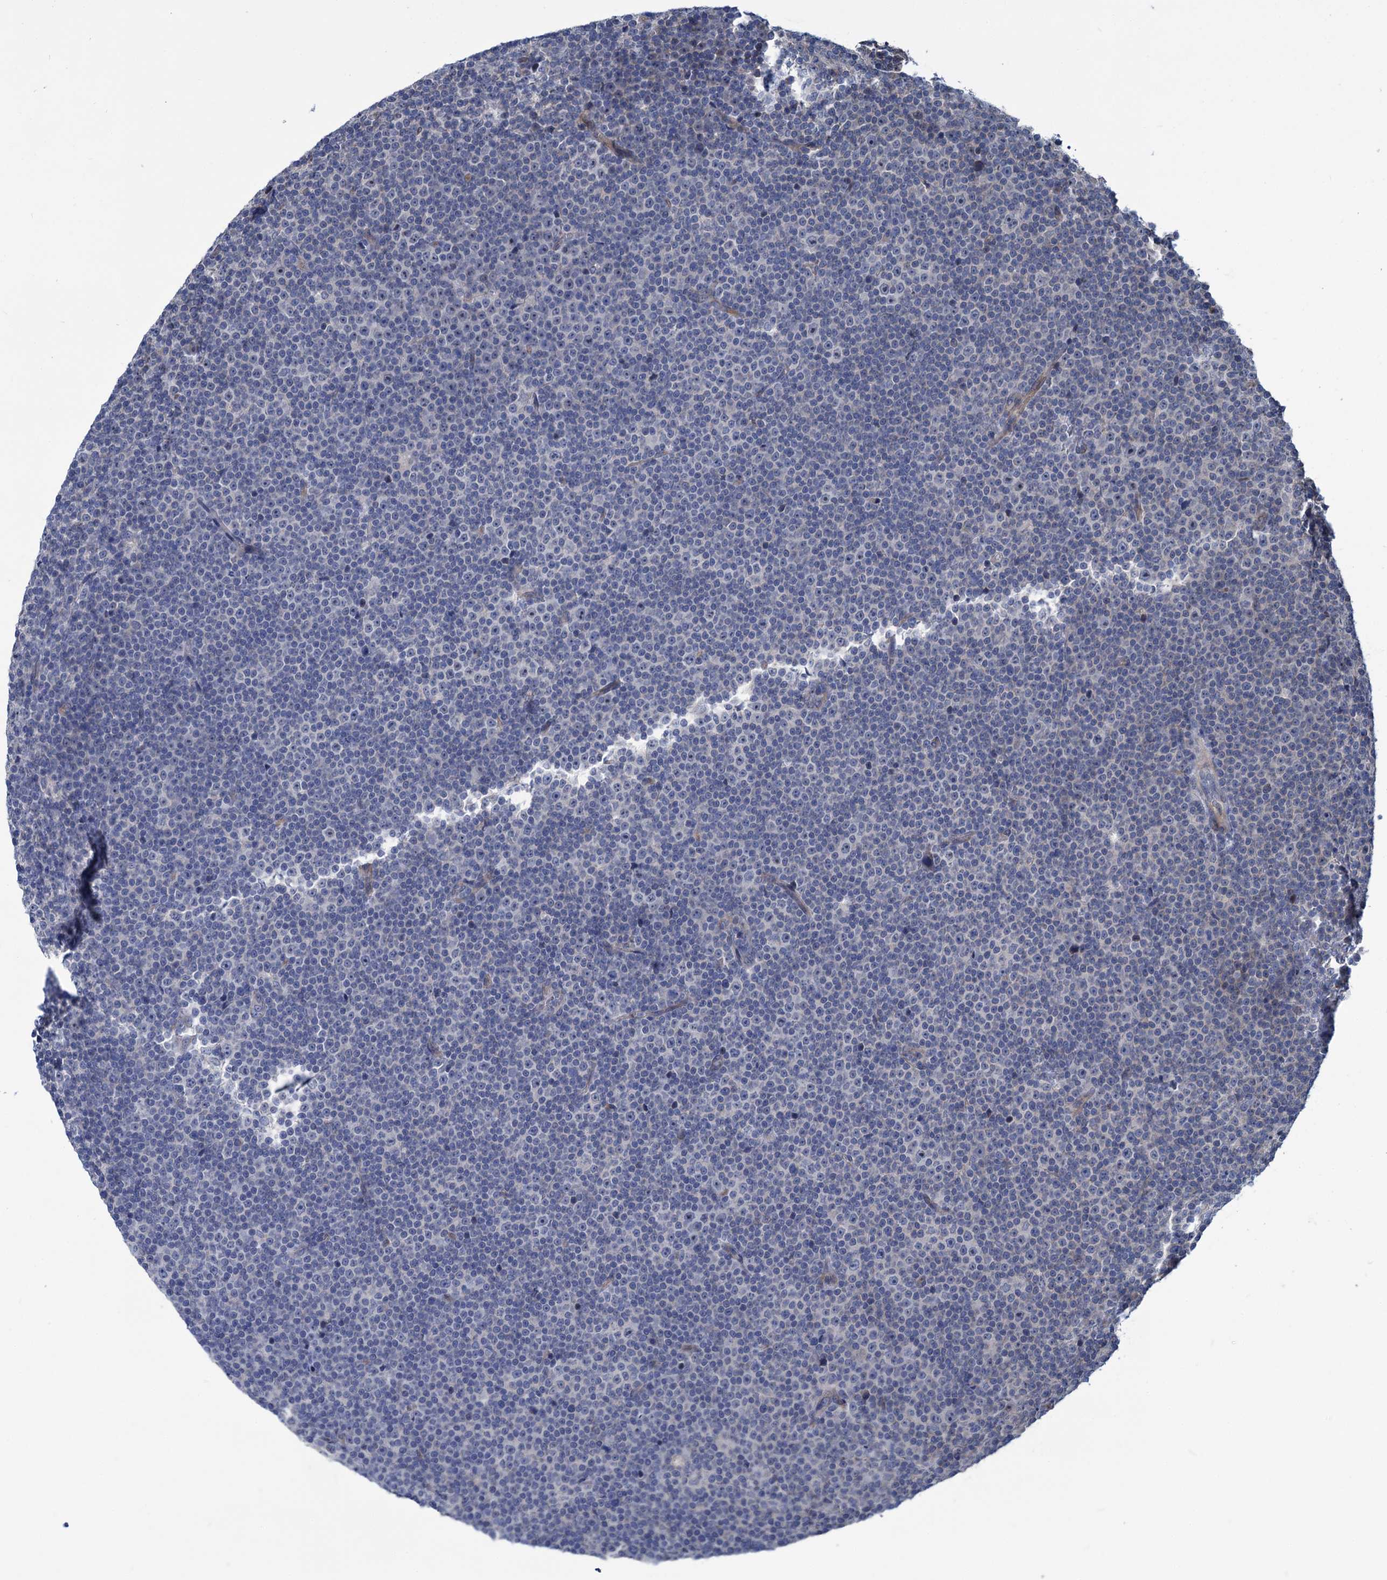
{"staining": {"intensity": "negative", "quantity": "none", "location": "none"}, "tissue": "lymphoma", "cell_type": "Tumor cells", "image_type": "cancer", "snomed": [{"axis": "morphology", "description": "Malignant lymphoma, non-Hodgkin's type, Low grade"}, {"axis": "topography", "description": "Lymph node"}], "caption": "Protein analysis of low-grade malignant lymphoma, non-Hodgkin's type shows no significant positivity in tumor cells.", "gene": "EYA4", "patient": {"sex": "female", "age": 67}}